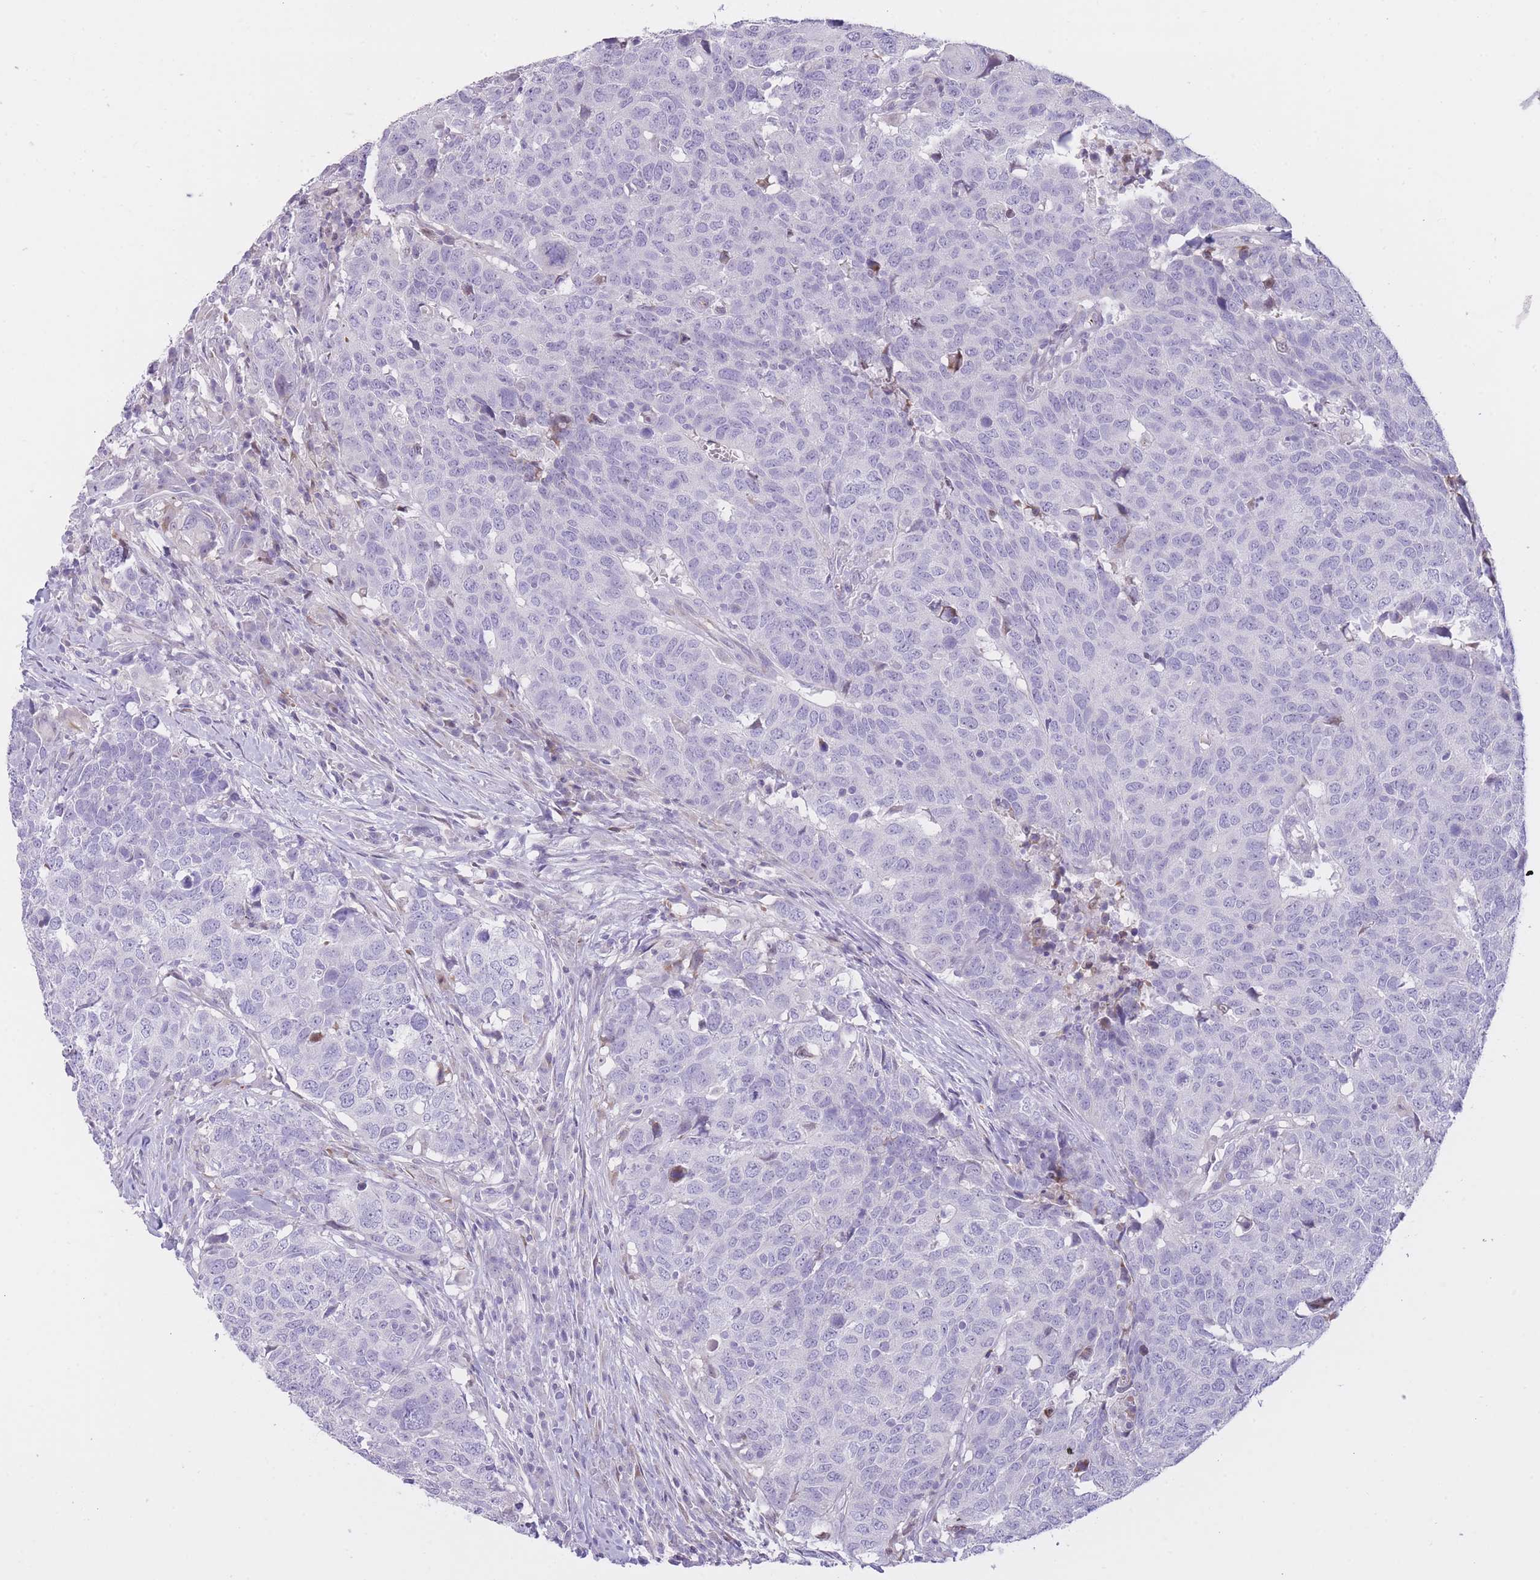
{"staining": {"intensity": "negative", "quantity": "none", "location": "none"}, "tissue": "head and neck cancer", "cell_type": "Tumor cells", "image_type": "cancer", "snomed": [{"axis": "morphology", "description": "Normal tissue, NOS"}, {"axis": "morphology", "description": "Squamous cell carcinoma, NOS"}, {"axis": "topography", "description": "Skeletal muscle"}, {"axis": "topography", "description": "Vascular tissue"}, {"axis": "topography", "description": "Peripheral nerve tissue"}, {"axis": "topography", "description": "Head-Neck"}], "caption": "Tumor cells show no significant staining in head and neck squamous cell carcinoma.", "gene": "IMPG1", "patient": {"sex": "male", "age": 66}}